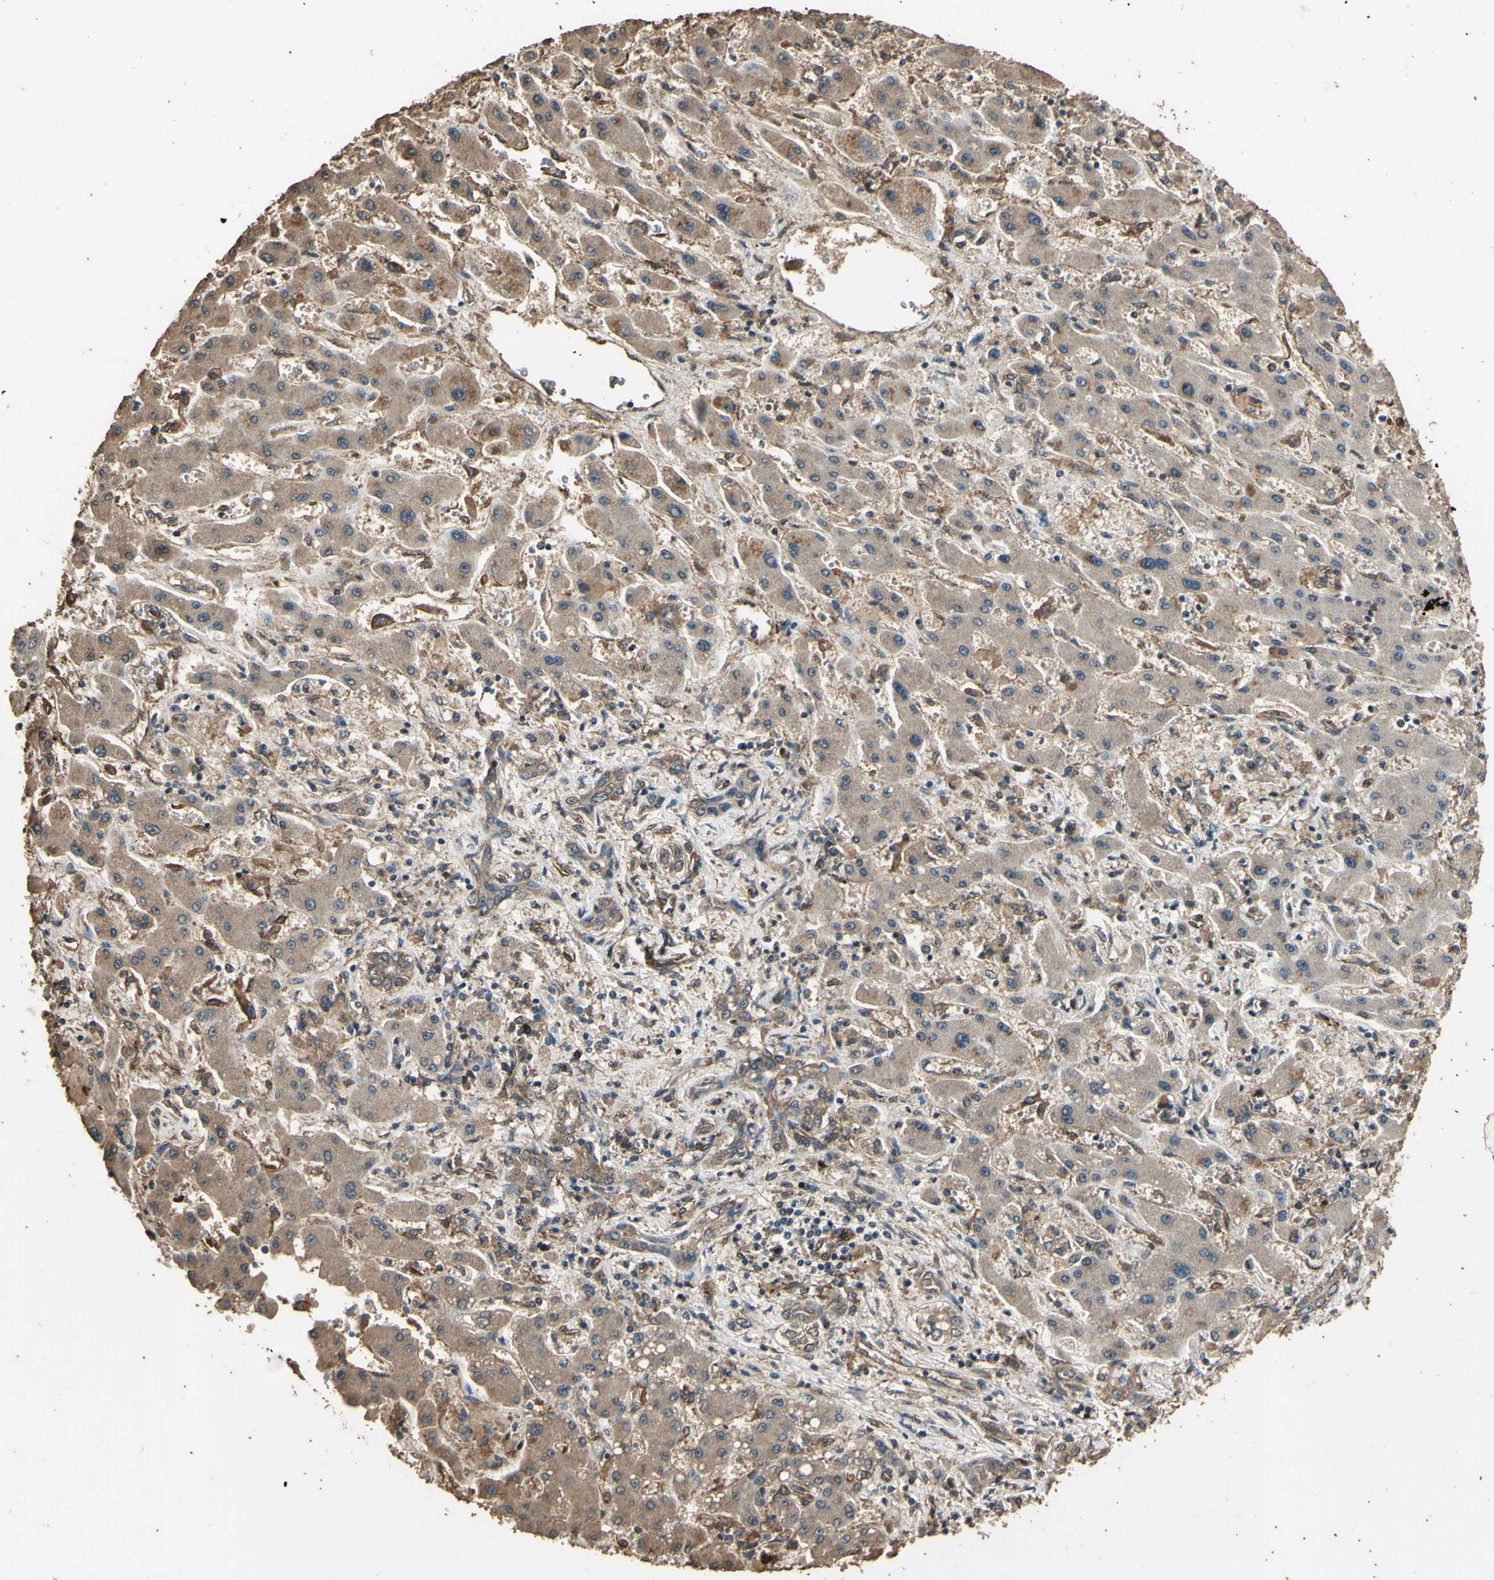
{"staining": {"intensity": "moderate", "quantity": ">75%", "location": "cytoplasmic/membranous"}, "tissue": "liver cancer", "cell_type": "Tumor cells", "image_type": "cancer", "snomed": [{"axis": "morphology", "description": "Cholangiocarcinoma"}, {"axis": "topography", "description": "Liver"}], "caption": "Liver cholangiocarcinoma tissue shows moderate cytoplasmic/membranous staining in approximately >75% of tumor cells, visualized by immunohistochemistry.", "gene": "TSPO", "patient": {"sex": "male", "age": 50}}